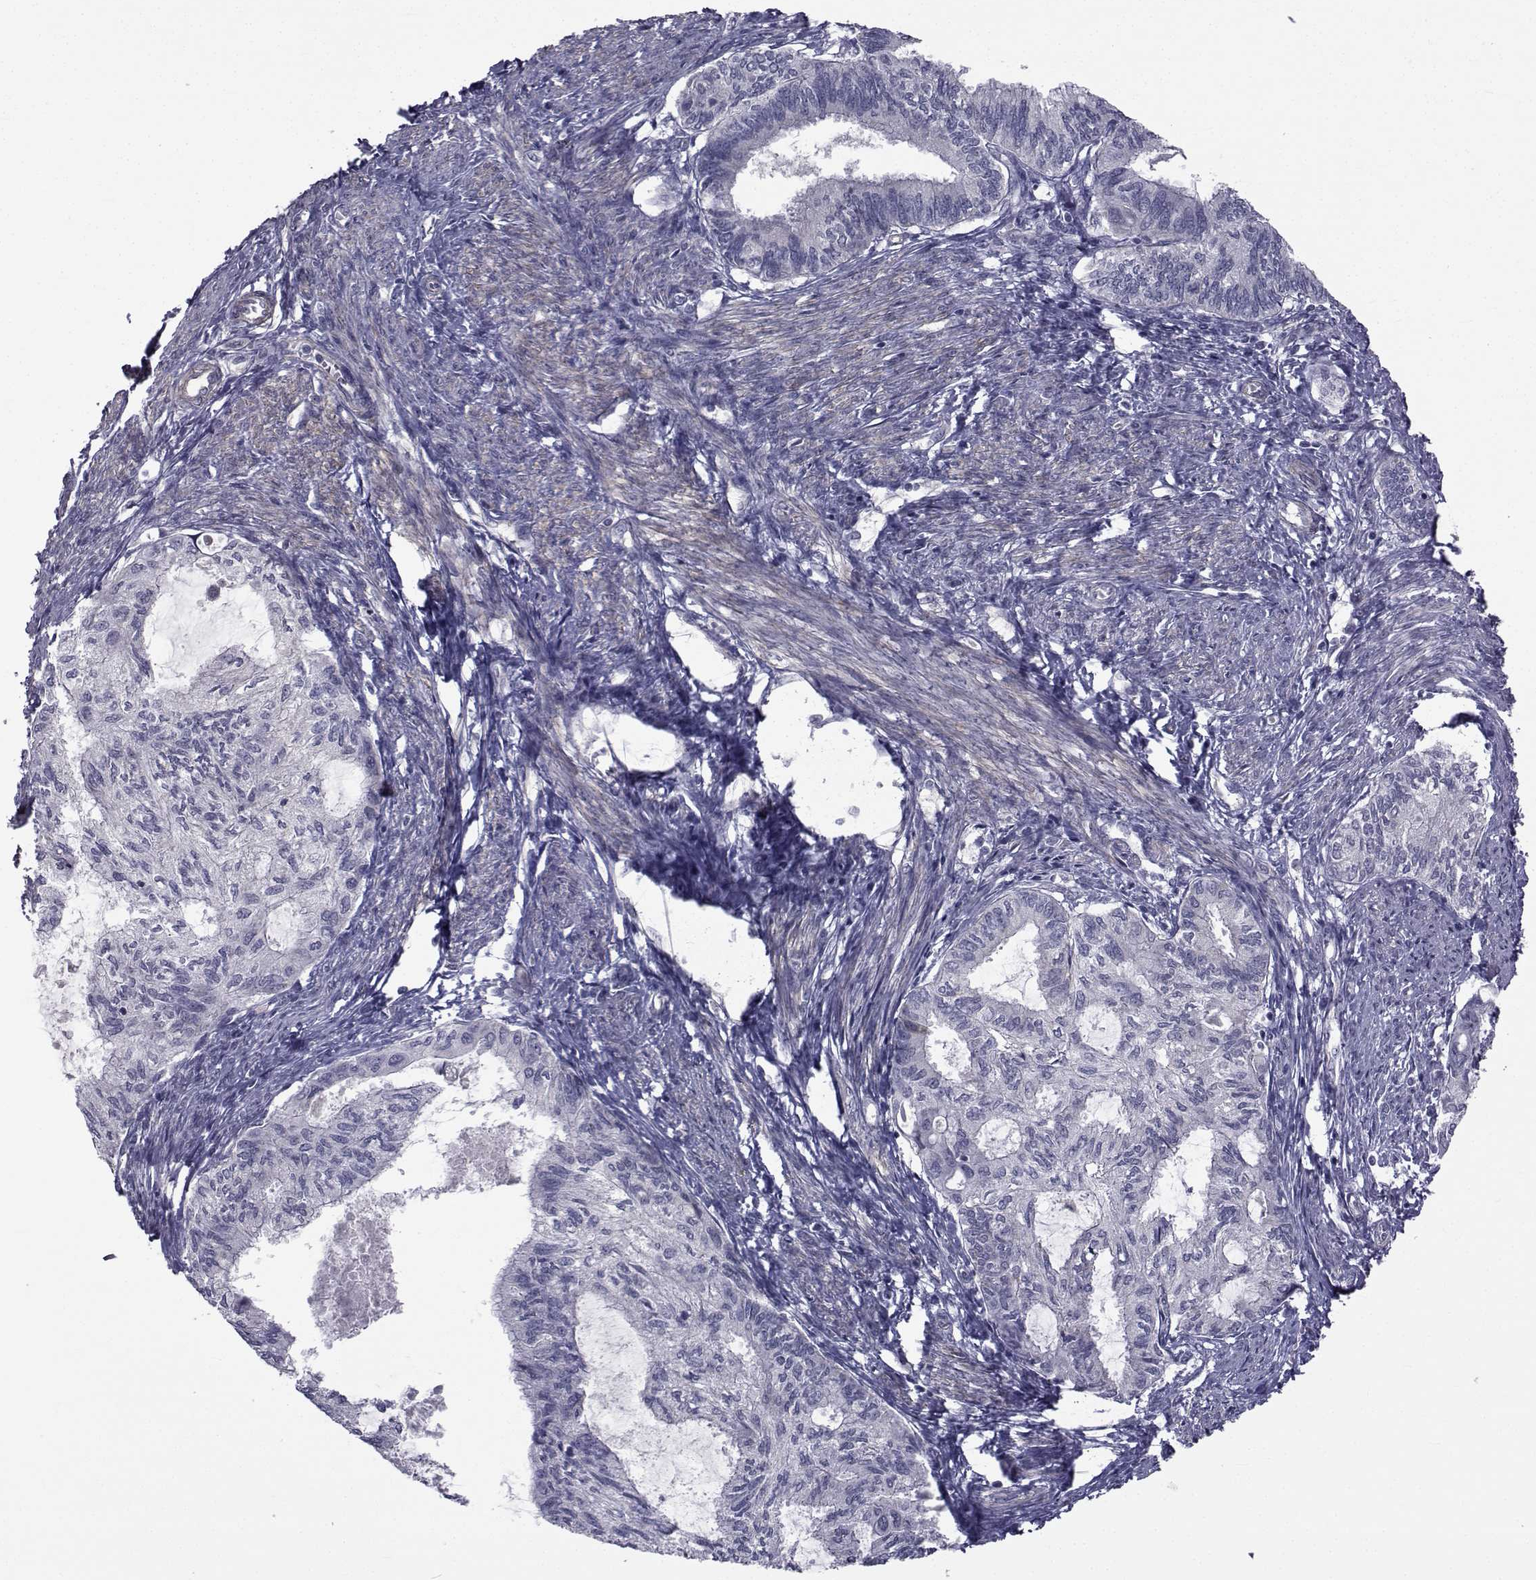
{"staining": {"intensity": "negative", "quantity": "none", "location": "none"}, "tissue": "endometrial cancer", "cell_type": "Tumor cells", "image_type": "cancer", "snomed": [{"axis": "morphology", "description": "Adenocarcinoma, NOS"}, {"axis": "topography", "description": "Endometrium"}], "caption": "The photomicrograph exhibits no significant positivity in tumor cells of endometrial cancer (adenocarcinoma). Brightfield microscopy of IHC stained with DAB (brown) and hematoxylin (blue), captured at high magnification.", "gene": "CFAP74", "patient": {"sex": "female", "age": 86}}